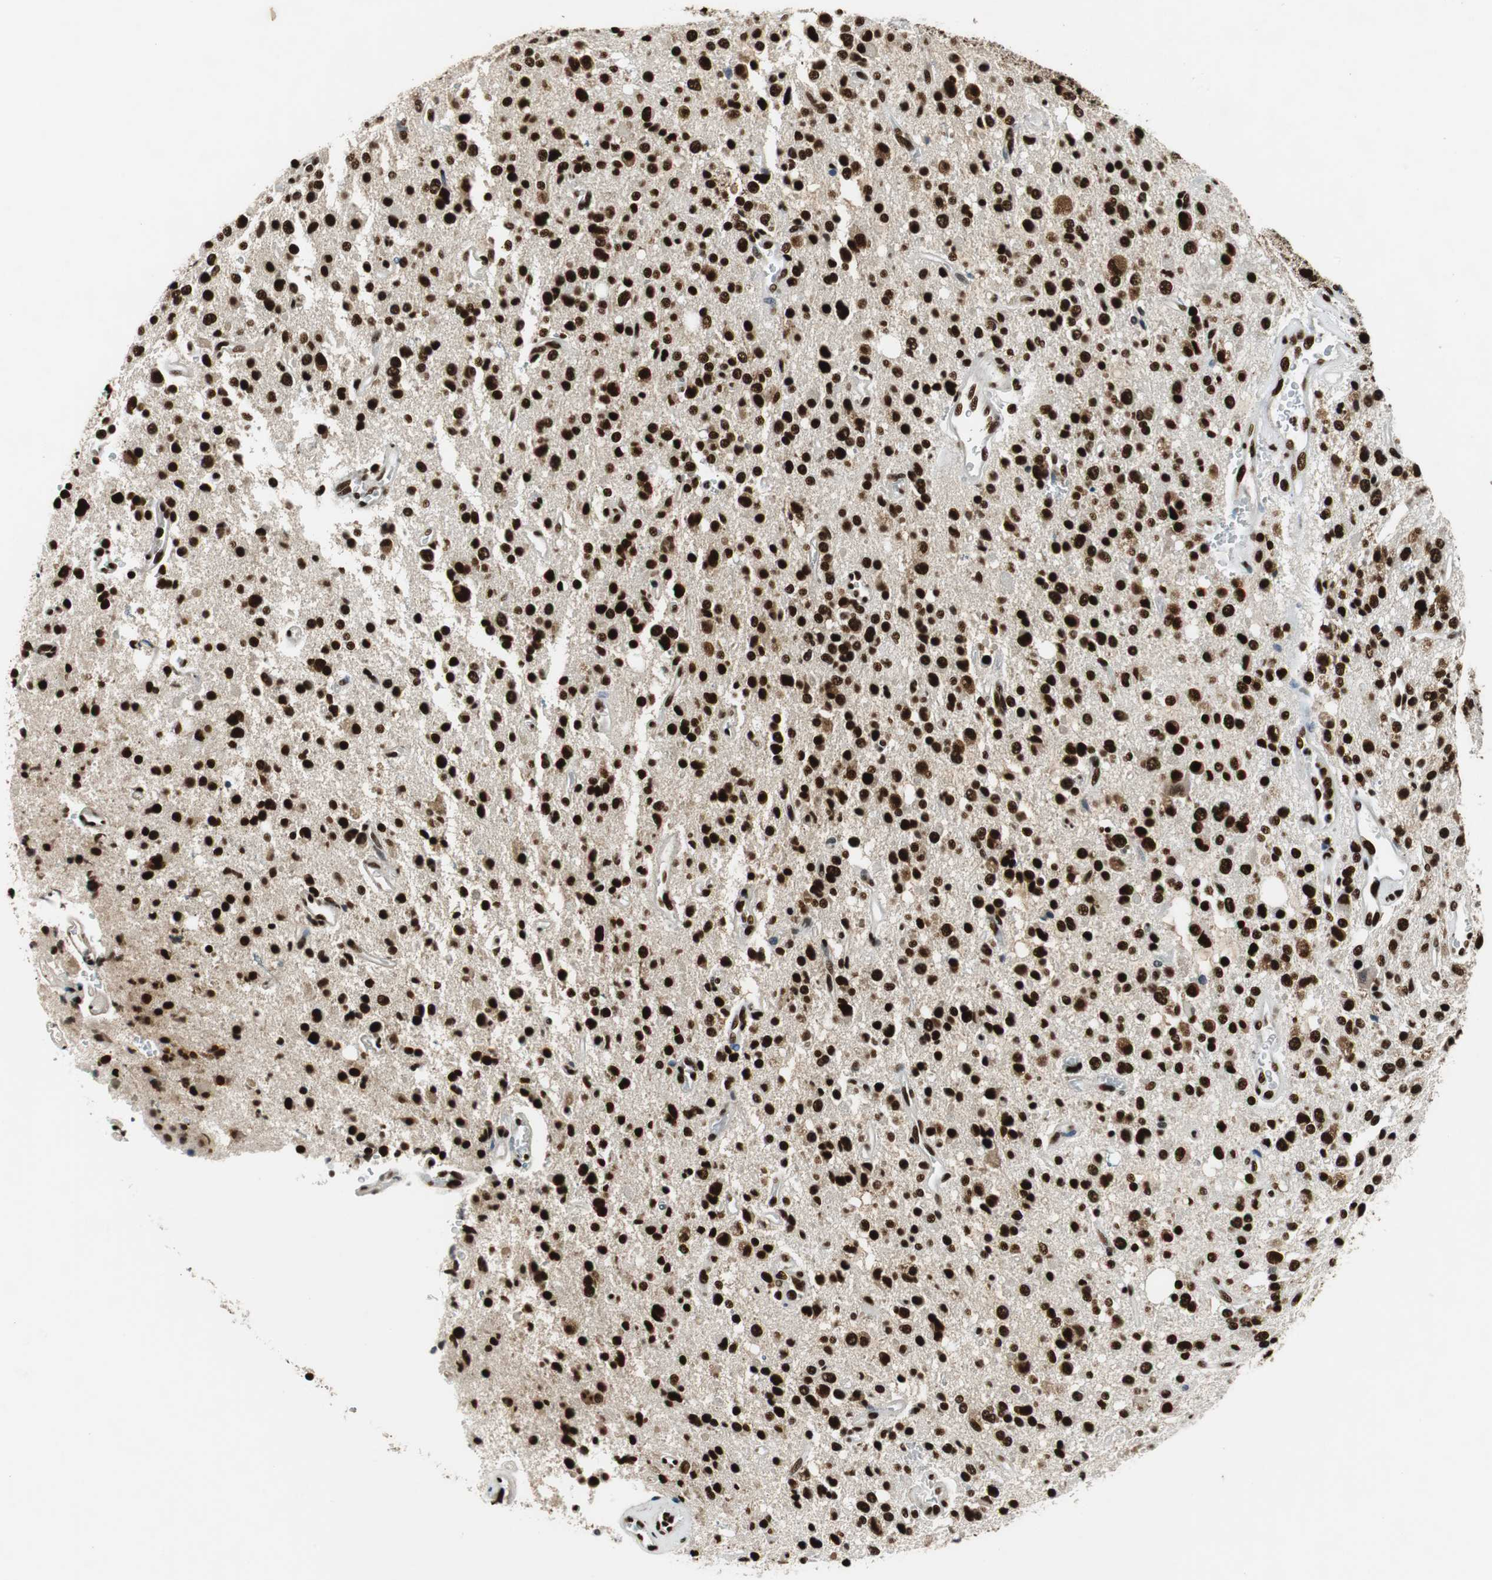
{"staining": {"intensity": "strong", "quantity": ">75%", "location": "nuclear"}, "tissue": "glioma", "cell_type": "Tumor cells", "image_type": "cancer", "snomed": [{"axis": "morphology", "description": "Glioma, malignant, High grade"}, {"axis": "topography", "description": "Brain"}], "caption": "The image shows a brown stain indicating the presence of a protein in the nuclear of tumor cells in high-grade glioma (malignant).", "gene": "PRKDC", "patient": {"sex": "male", "age": 47}}